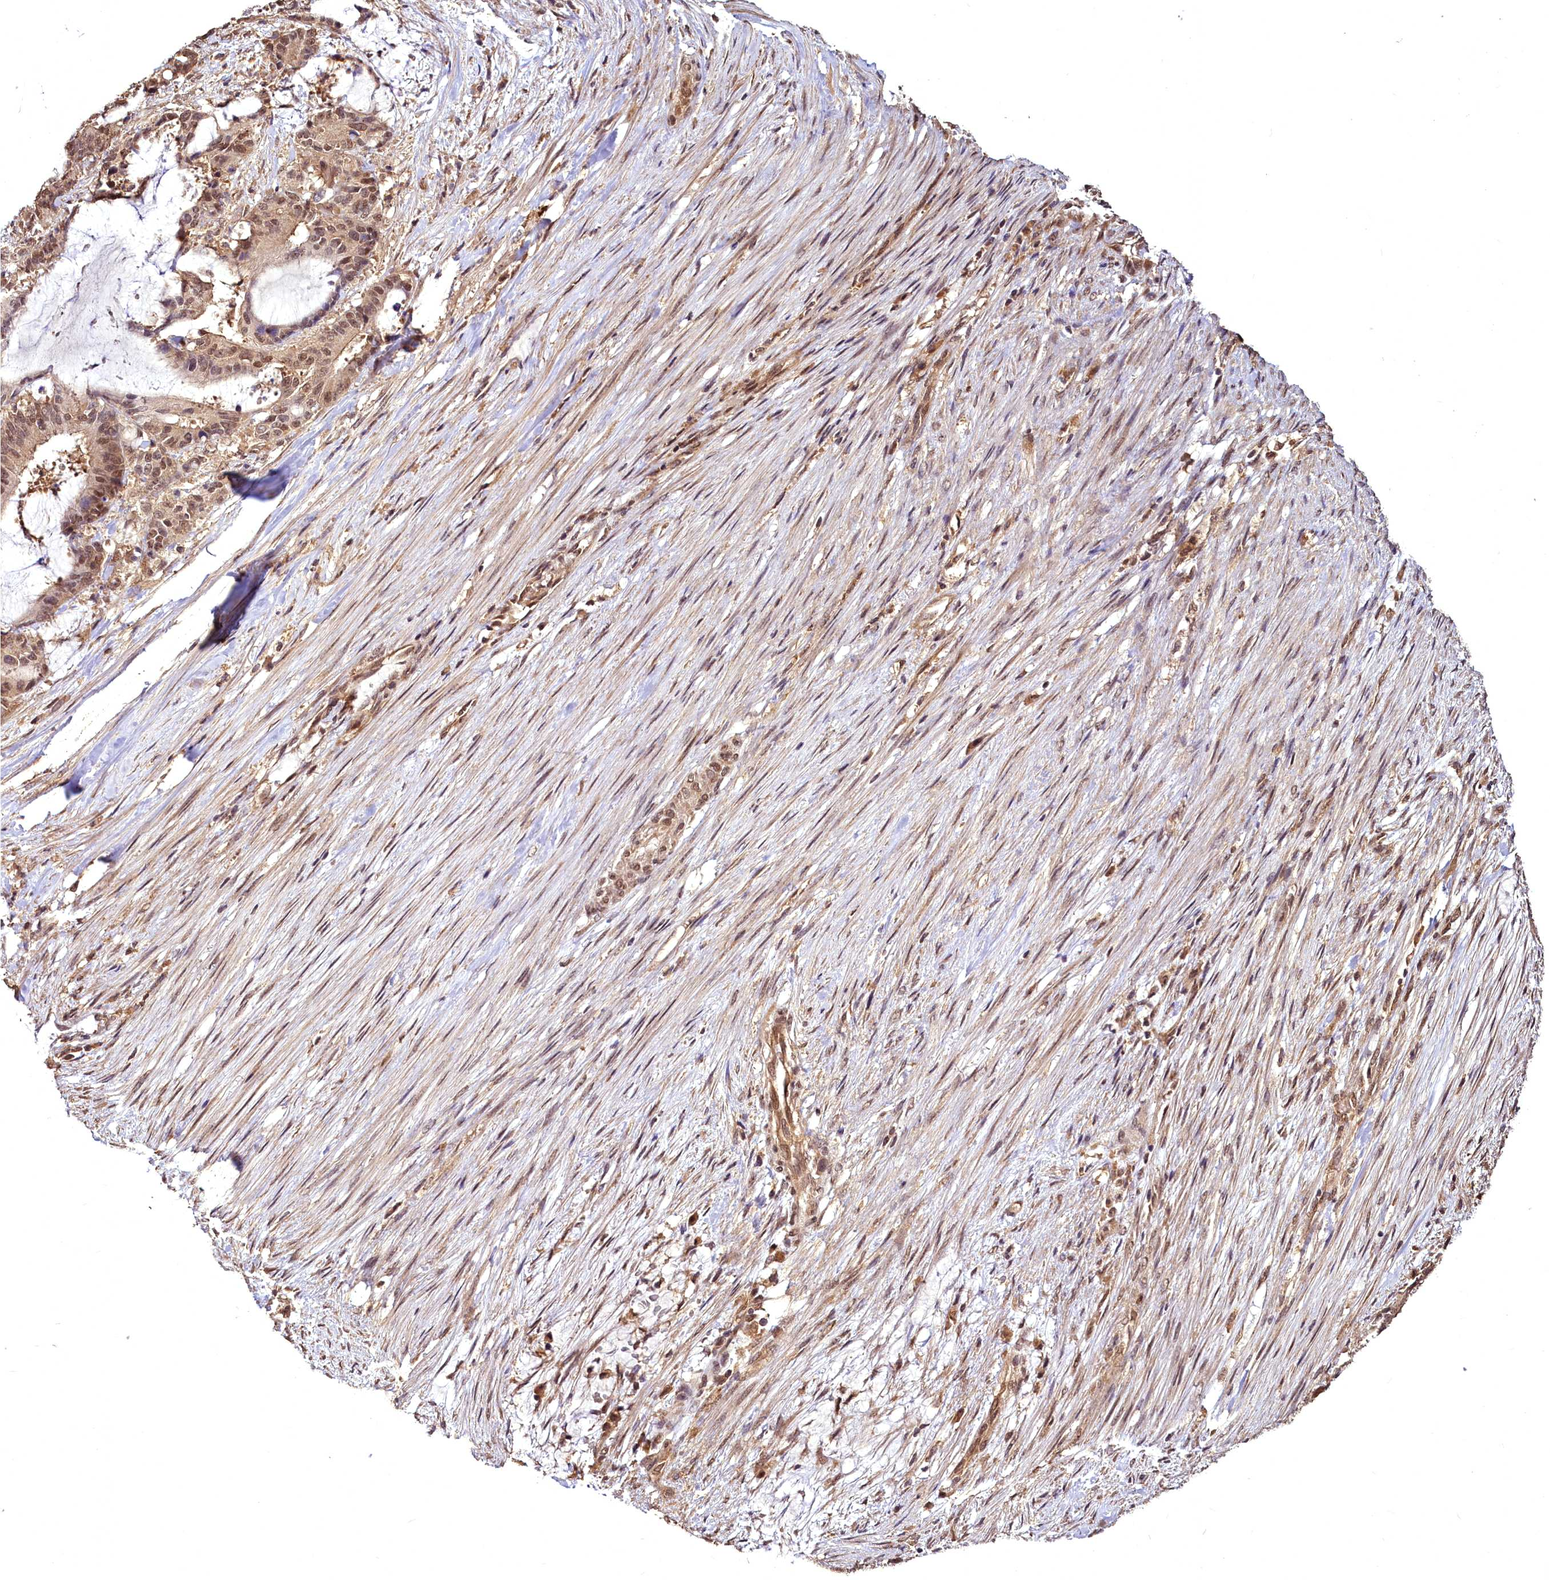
{"staining": {"intensity": "moderate", "quantity": ">75%", "location": "cytoplasmic/membranous,nuclear"}, "tissue": "liver cancer", "cell_type": "Tumor cells", "image_type": "cancer", "snomed": [{"axis": "morphology", "description": "Normal tissue, NOS"}, {"axis": "morphology", "description": "Cholangiocarcinoma"}, {"axis": "topography", "description": "Liver"}, {"axis": "topography", "description": "Peripheral nerve tissue"}], "caption": "Protein staining of liver cancer tissue shows moderate cytoplasmic/membranous and nuclear staining in approximately >75% of tumor cells. (Brightfield microscopy of DAB IHC at high magnification).", "gene": "VPS51", "patient": {"sex": "female", "age": 73}}